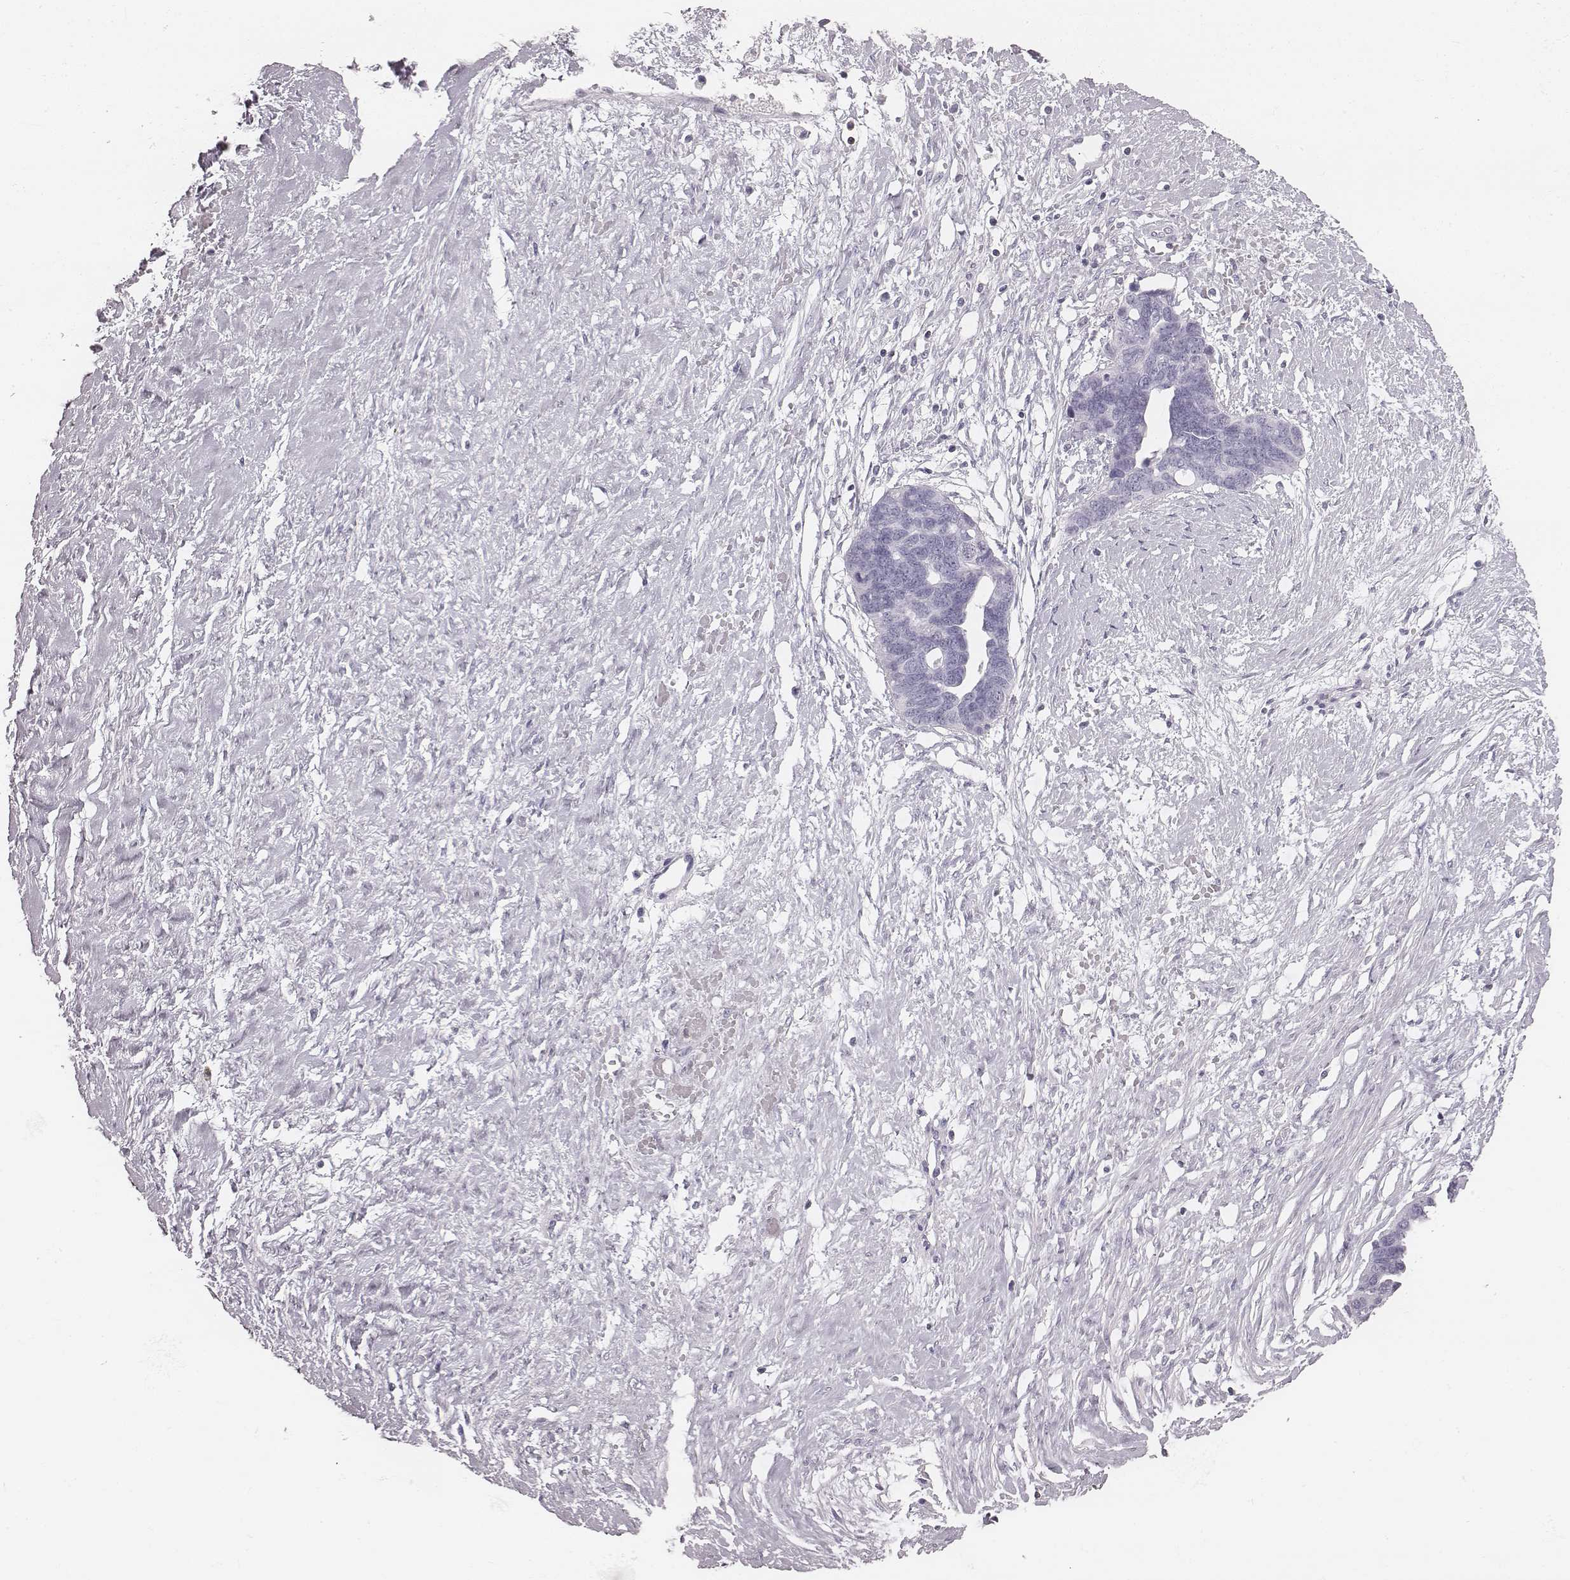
{"staining": {"intensity": "negative", "quantity": "none", "location": "none"}, "tissue": "ovarian cancer", "cell_type": "Tumor cells", "image_type": "cancer", "snomed": [{"axis": "morphology", "description": "Cystadenocarcinoma, serous, NOS"}, {"axis": "topography", "description": "Ovary"}], "caption": "Immunohistochemistry image of ovarian cancer (serous cystadenocarcinoma) stained for a protein (brown), which reveals no staining in tumor cells. (DAB immunohistochemistry, high magnification).", "gene": "ZNF365", "patient": {"sex": "female", "age": 69}}